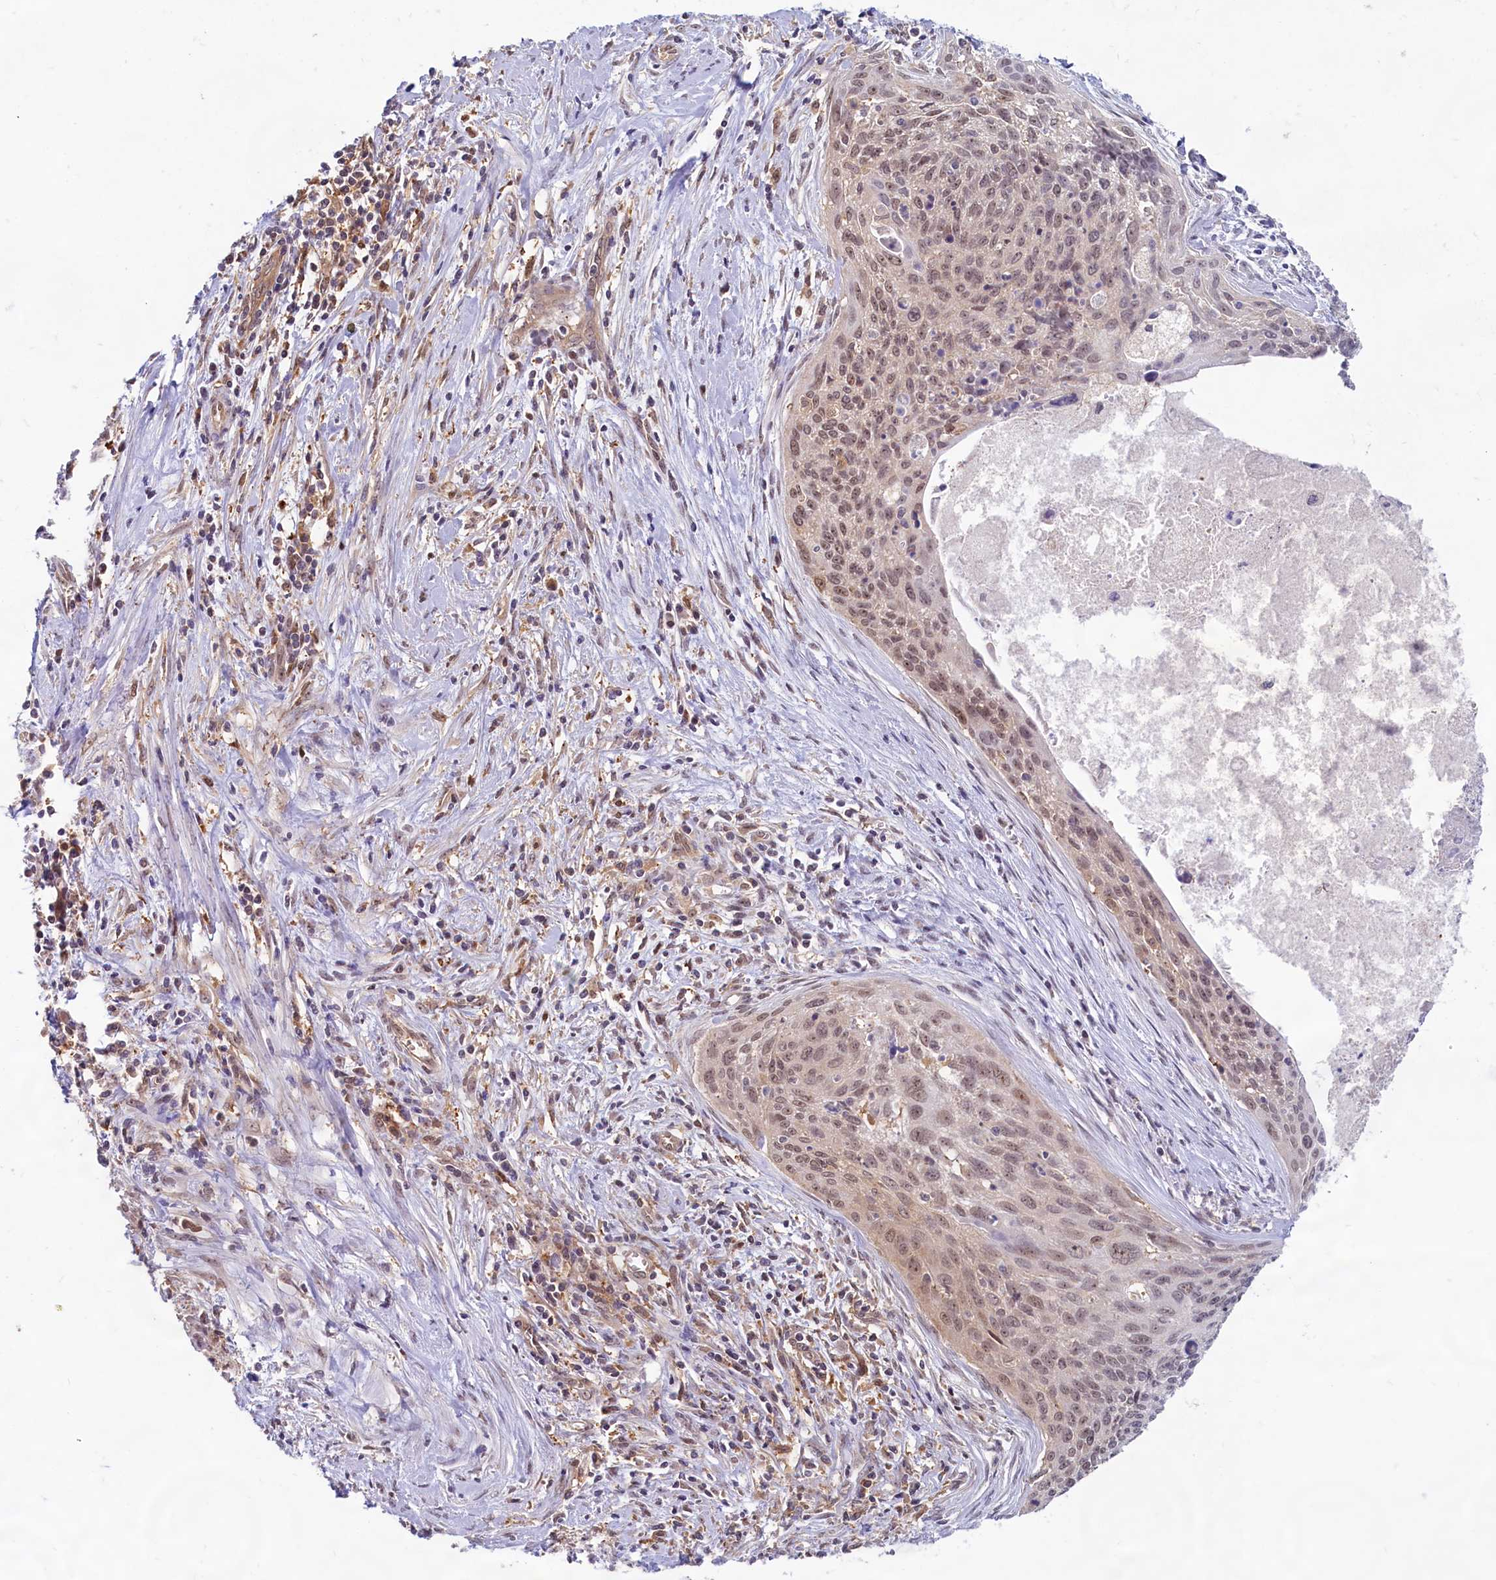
{"staining": {"intensity": "moderate", "quantity": ">75%", "location": "nuclear"}, "tissue": "cervical cancer", "cell_type": "Tumor cells", "image_type": "cancer", "snomed": [{"axis": "morphology", "description": "Squamous cell carcinoma, NOS"}, {"axis": "topography", "description": "Cervix"}], "caption": "Human cervical cancer stained with a brown dye displays moderate nuclear positive expression in about >75% of tumor cells.", "gene": "C1D", "patient": {"sex": "female", "age": 55}}